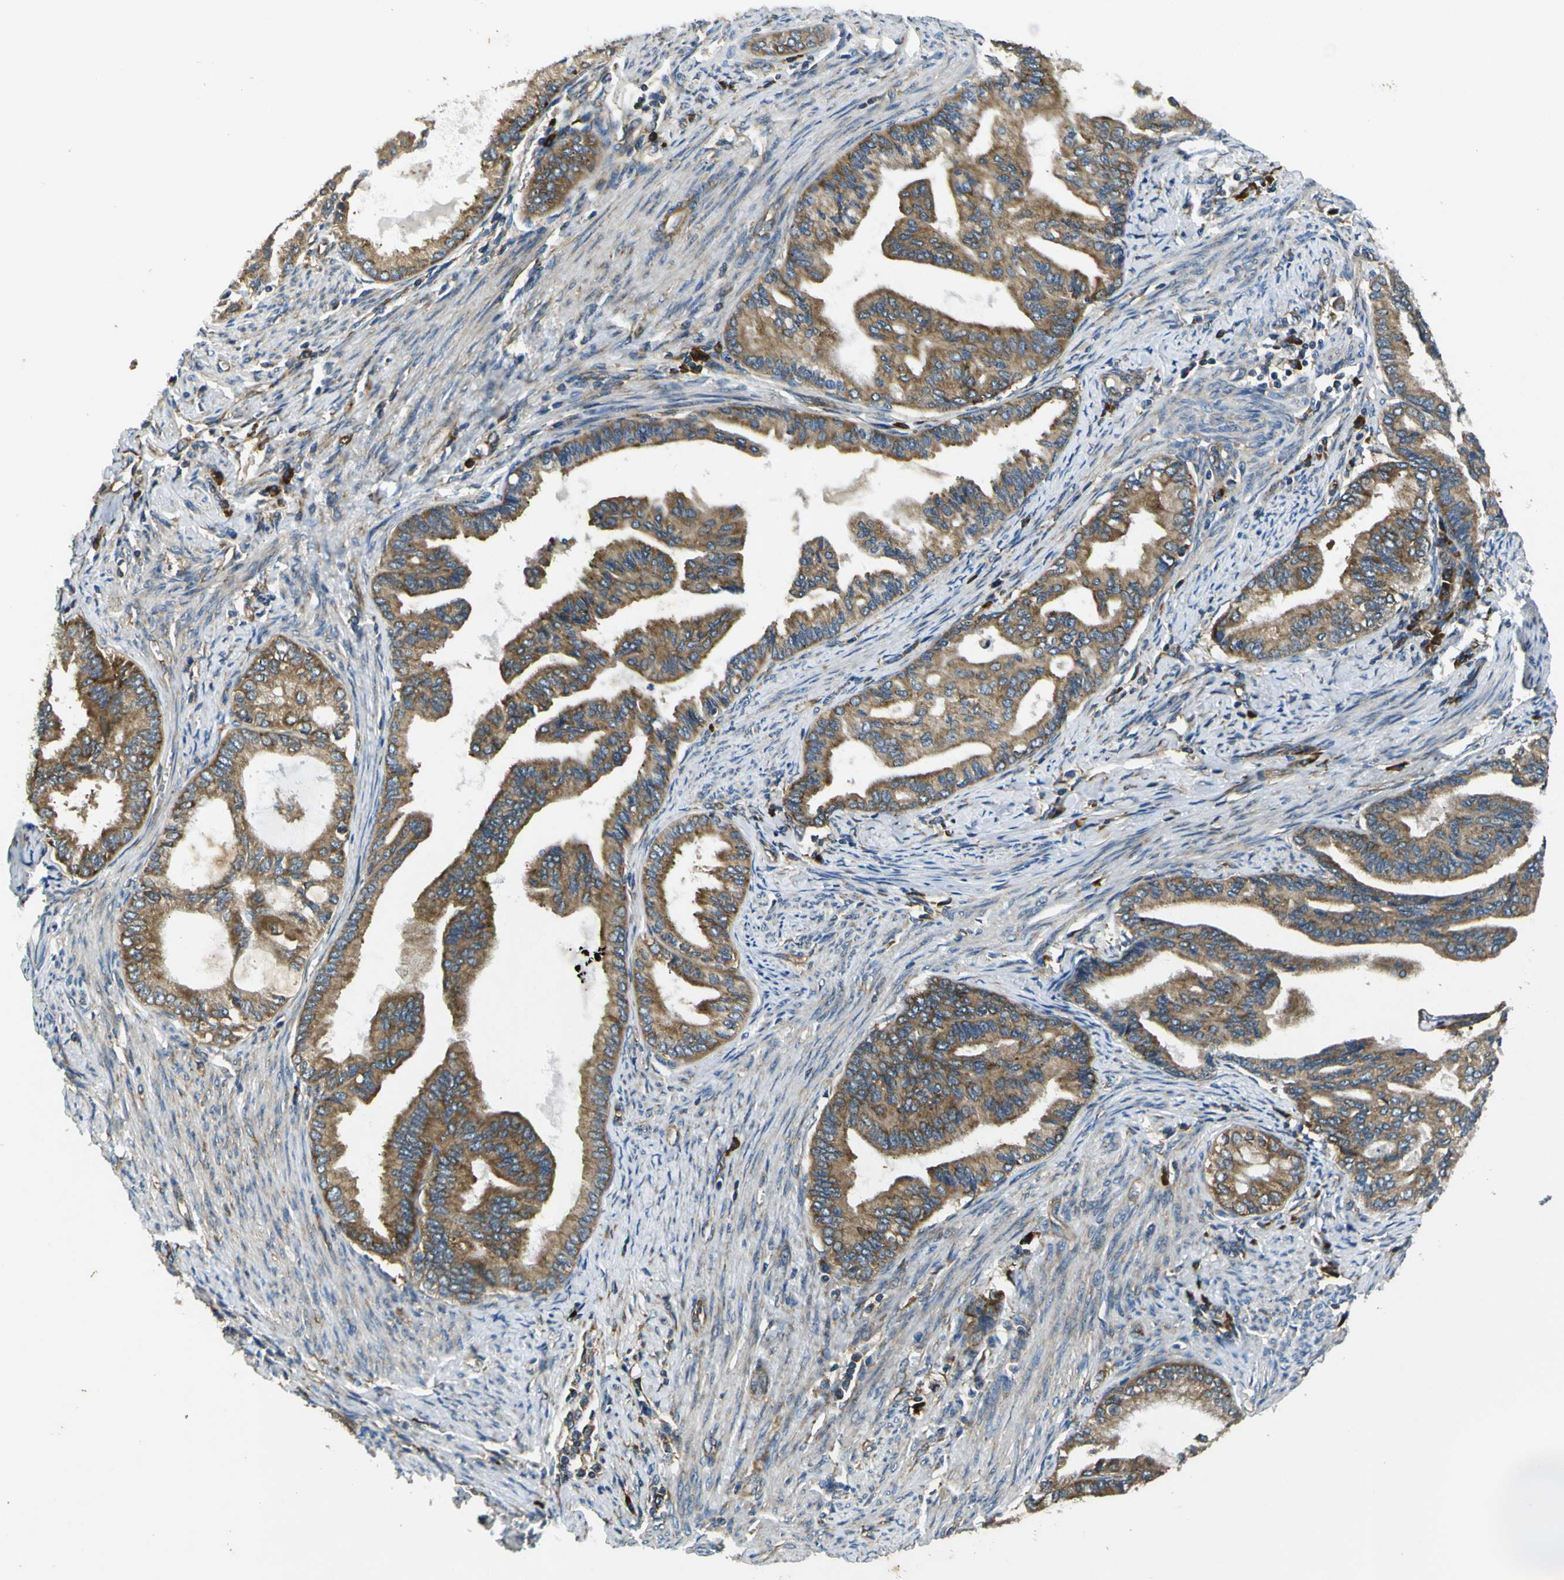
{"staining": {"intensity": "moderate", "quantity": ">75%", "location": "cytoplasmic/membranous"}, "tissue": "endometrial cancer", "cell_type": "Tumor cells", "image_type": "cancer", "snomed": [{"axis": "morphology", "description": "Adenocarcinoma, NOS"}, {"axis": "topography", "description": "Endometrium"}], "caption": "Endometrial adenocarcinoma stained with a brown dye demonstrates moderate cytoplasmic/membranous positive positivity in about >75% of tumor cells.", "gene": "RPSA", "patient": {"sex": "female", "age": 86}}